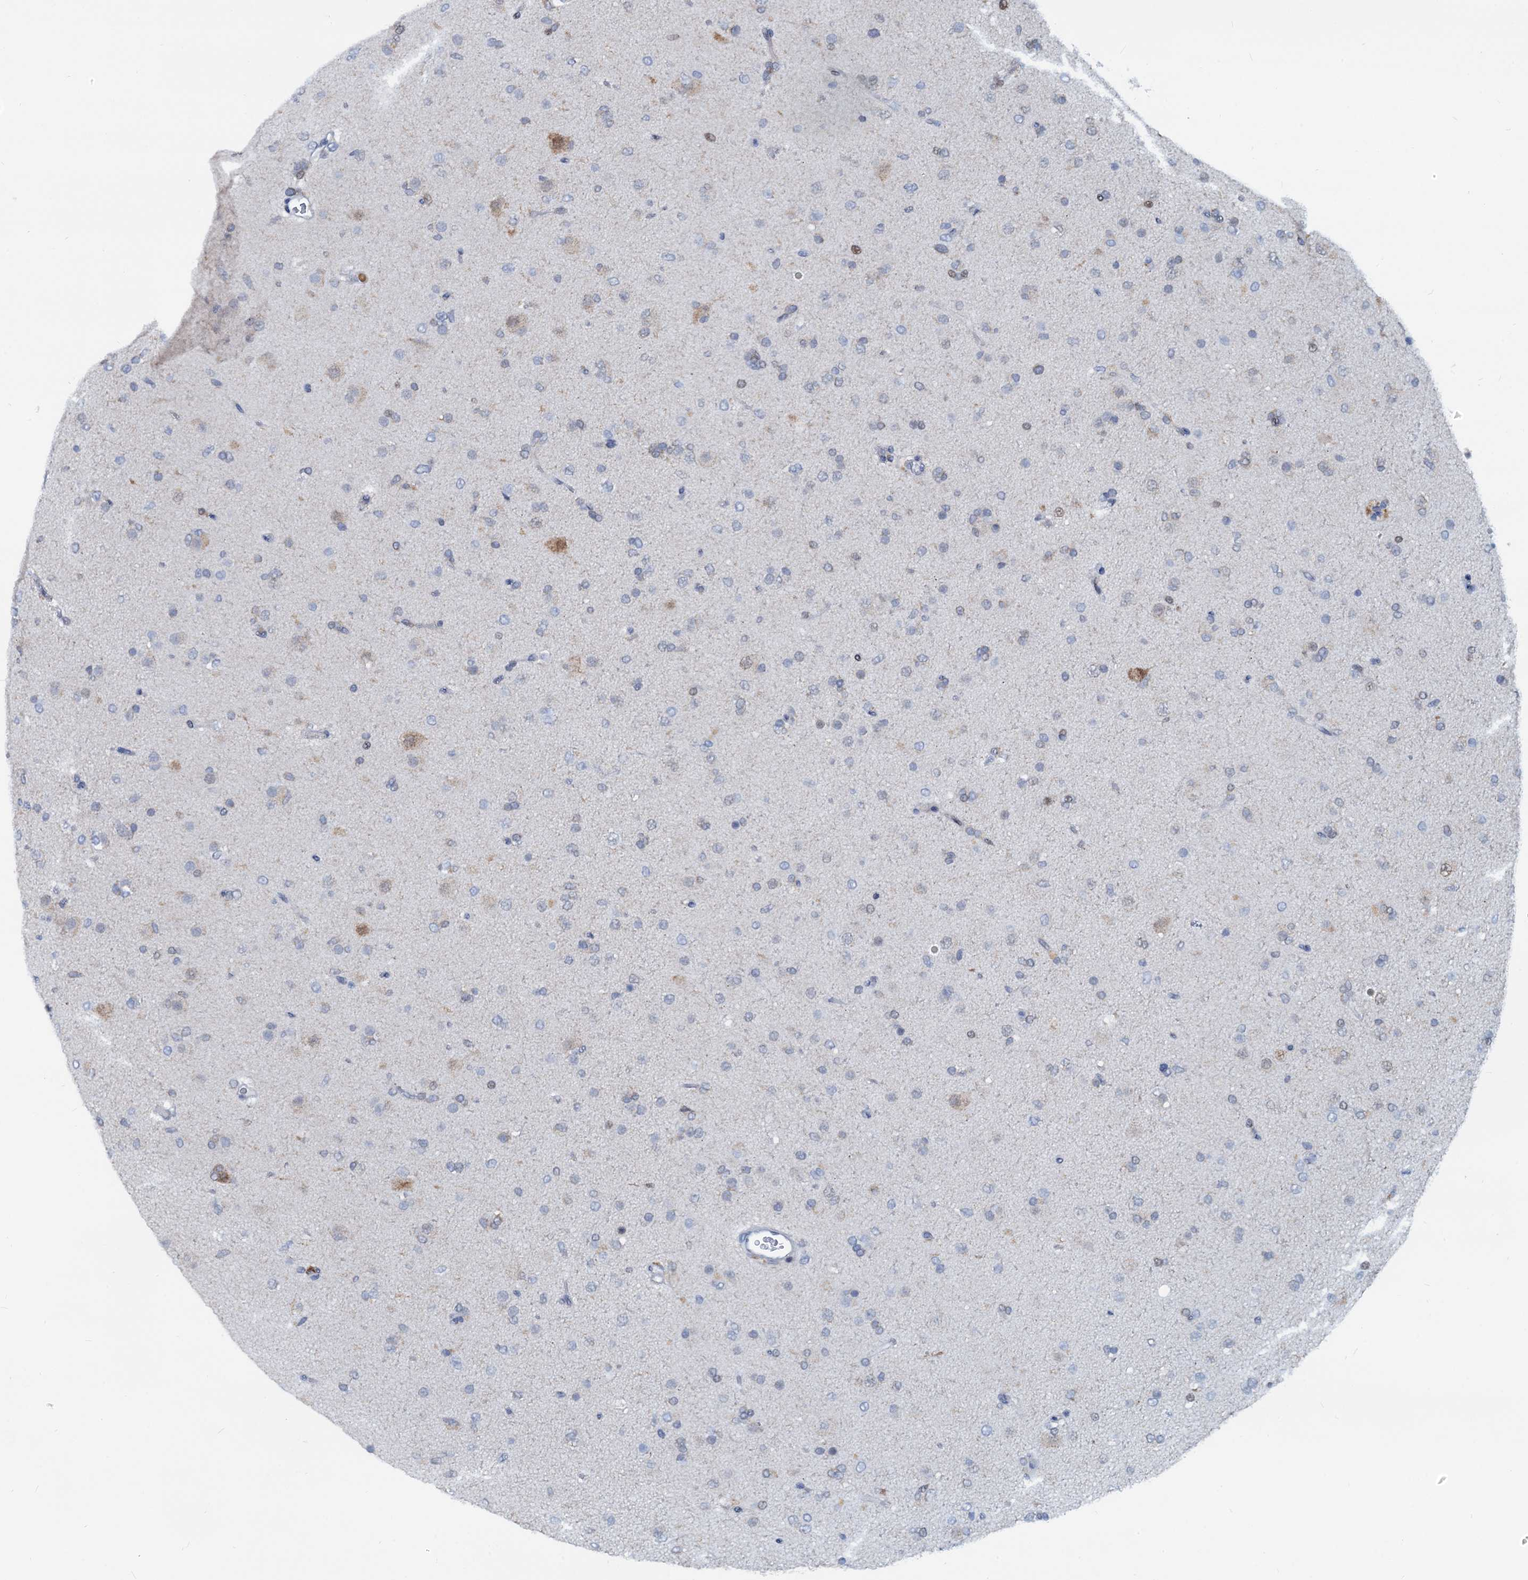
{"staining": {"intensity": "negative", "quantity": "none", "location": "none"}, "tissue": "glioma", "cell_type": "Tumor cells", "image_type": "cancer", "snomed": [{"axis": "morphology", "description": "Glioma, malignant, Low grade"}, {"axis": "topography", "description": "Brain"}], "caption": "The micrograph exhibits no staining of tumor cells in malignant low-grade glioma.", "gene": "PTGES3", "patient": {"sex": "male", "age": 65}}